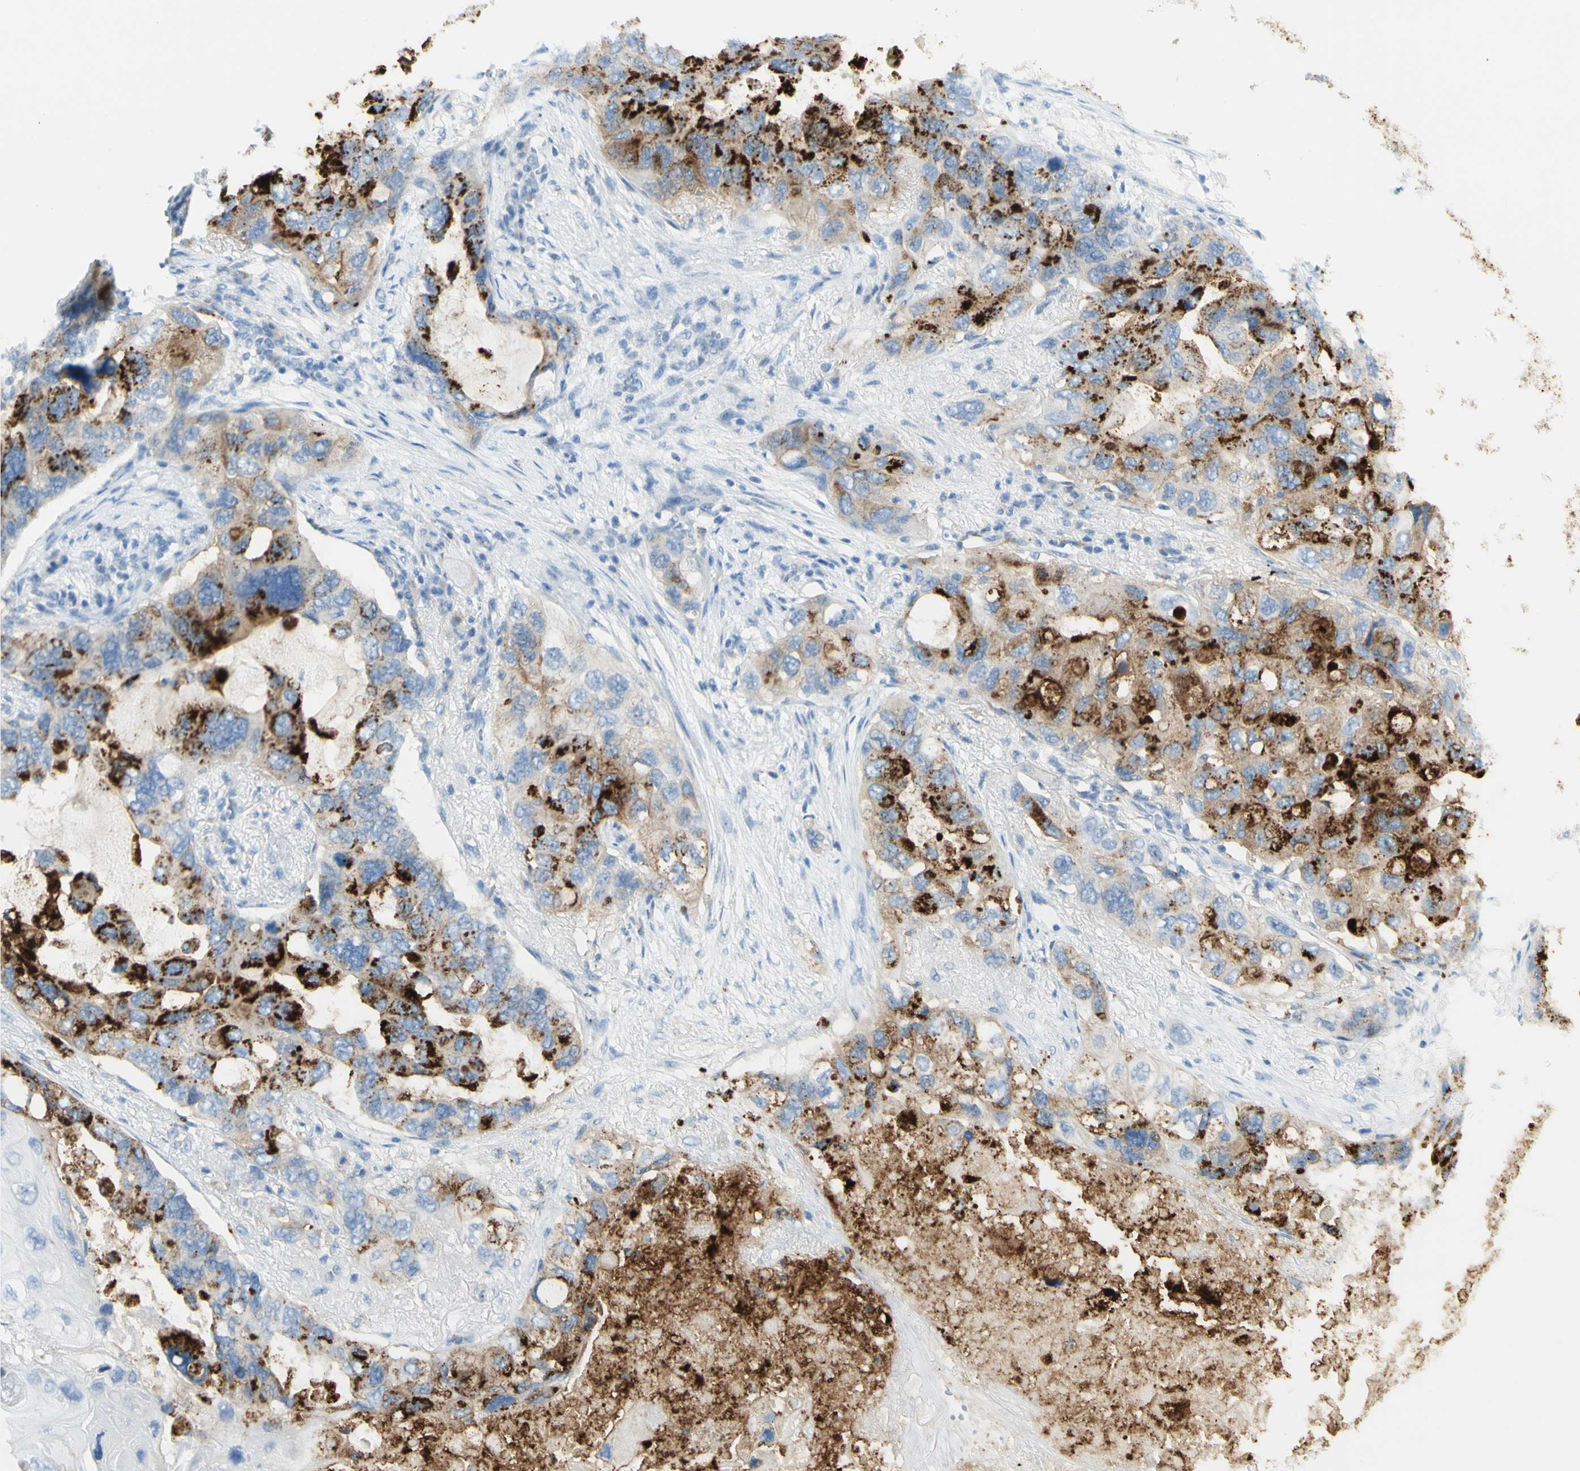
{"staining": {"intensity": "strong", "quantity": "25%-75%", "location": "cytoplasmic/membranous"}, "tissue": "lung cancer", "cell_type": "Tumor cells", "image_type": "cancer", "snomed": [{"axis": "morphology", "description": "Squamous cell carcinoma, NOS"}, {"axis": "topography", "description": "Lung"}], "caption": "Lung squamous cell carcinoma tissue shows strong cytoplasmic/membranous positivity in about 25%-75% of tumor cells", "gene": "TSPAN1", "patient": {"sex": "female", "age": 73}}